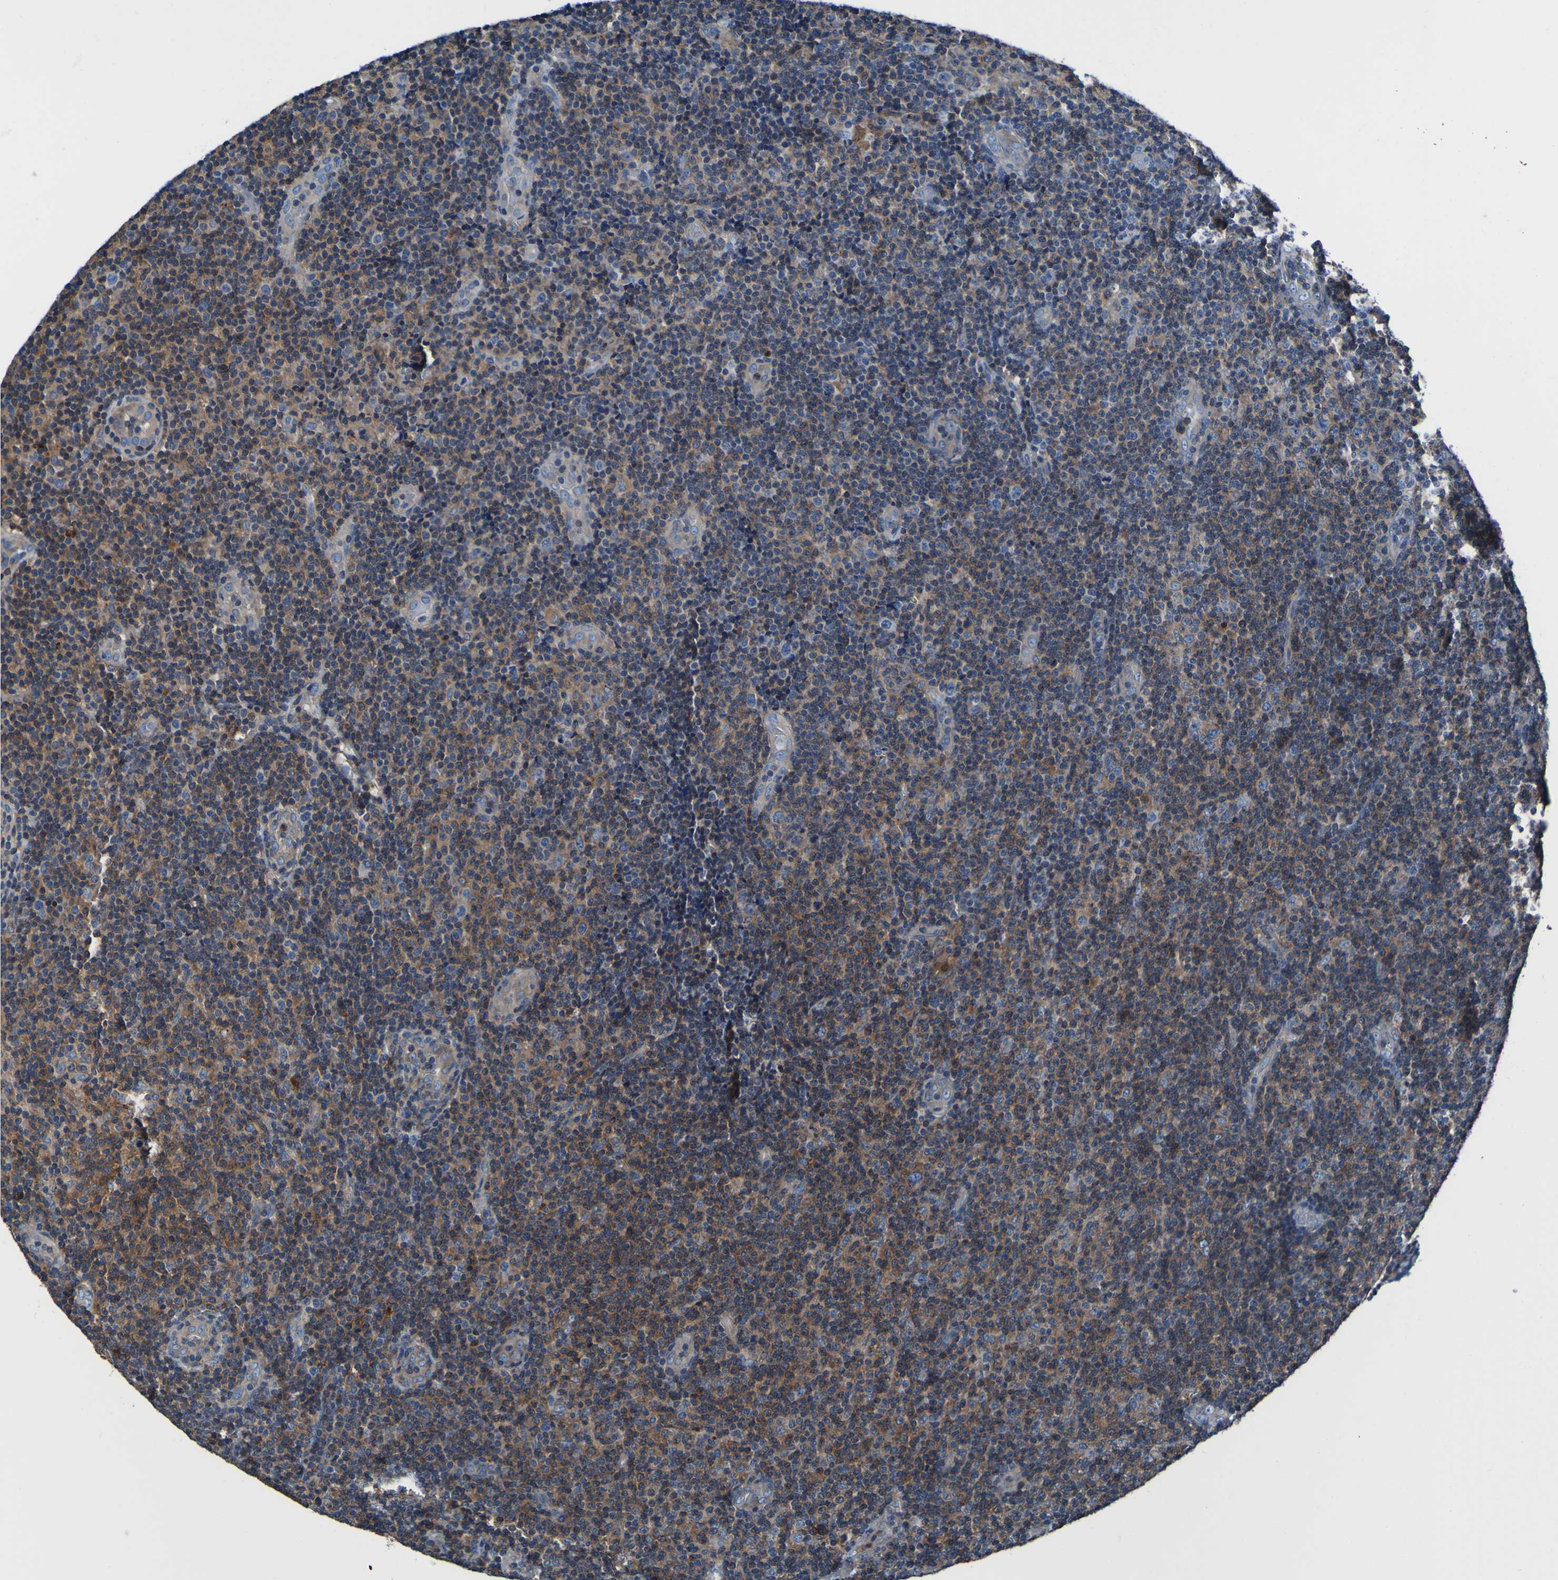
{"staining": {"intensity": "moderate", "quantity": ">75%", "location": "cytoplasmic/membranous"}, "tissue": "lymphoma", "cell_type": "Tumor cells", "image_type": "cancer", "snomed": [{"axis": "morphology", "description": "Malignant lymphoma, non-Hodgkin's type, Low grade"}, {"axis": "topography", "description": "Lymph node"}], "caption": "Immunohistochemistry photomicrograph of neoplastic tissue: lymphoma stained using immunohistochemistry (IHC) exhibits medium levels of moderate protein expression localized specifically in the cytoplasmic/membranous of tumor cells, appearing as a cytoplasmic/membranous brown color.", "gene": "RAB5B", "patient": {"sex": "male", "age": 83}}